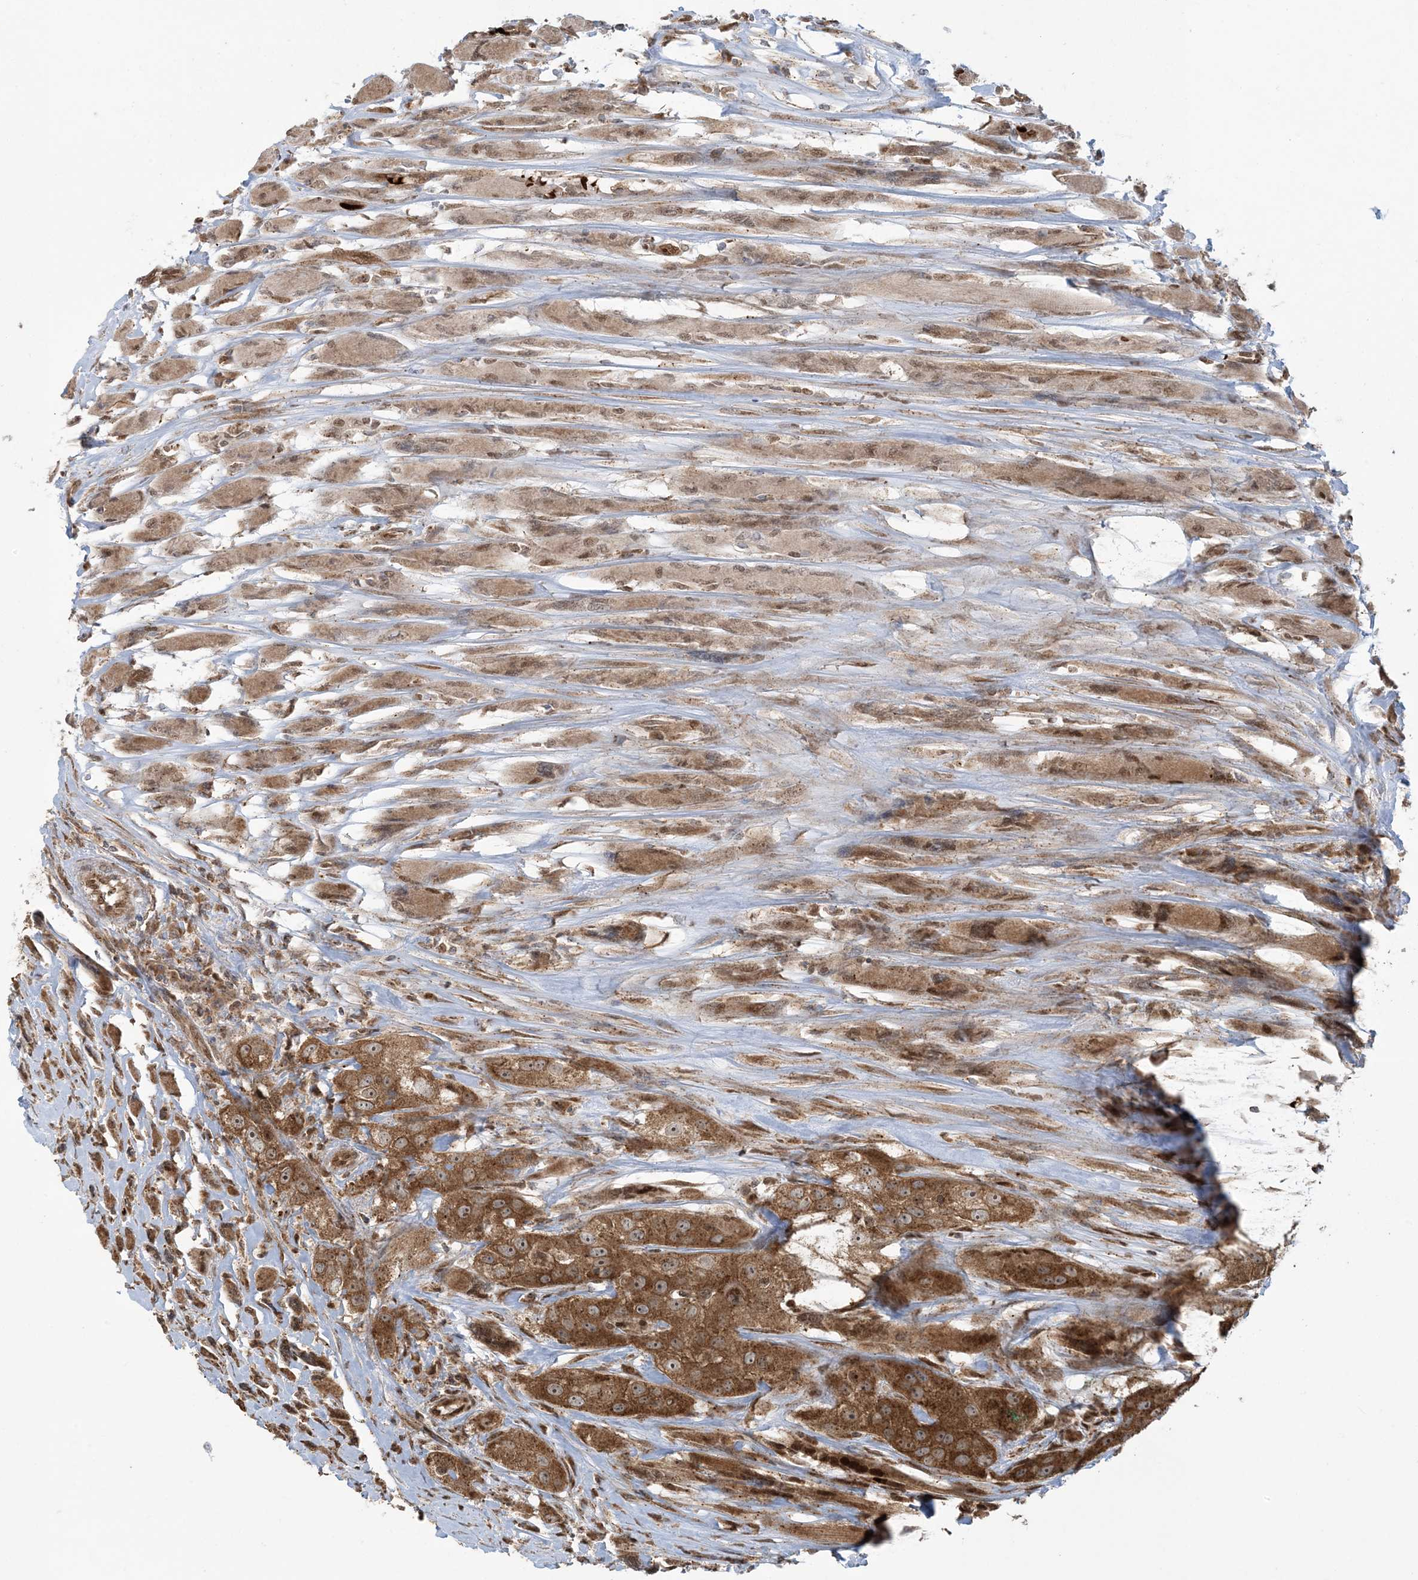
{"staining": {"intensity": "strong", "quantity": ">75%", "location": "cytoplasmic/membranous"}, "tissue": "head and neck cancer", "cell_type": "Tumor cells", "image_type": "cancer", "snomed": [{"axis": "morphology", "description": "Normal tissue, NOS"}, {"axis": "morphology", "description": "Squamous cell carcinoma, NOS"}, {"axis": "topography", "description": "Skeletal muscle"}, {"axis": "topography", "description": "Head-Neck"}], "caption": "Tumor cells exhibit high levels of strong cytoplasmic/membranous staining in about >75% of cells in human squamous cell carcinoma (head and neck). (DAB (3,3'-diaminobenzidine) = brown stain, brightfield microscopy at high magnification).", "gene": "ABCF3", "patient": {"sex": "male", "age": 51}}